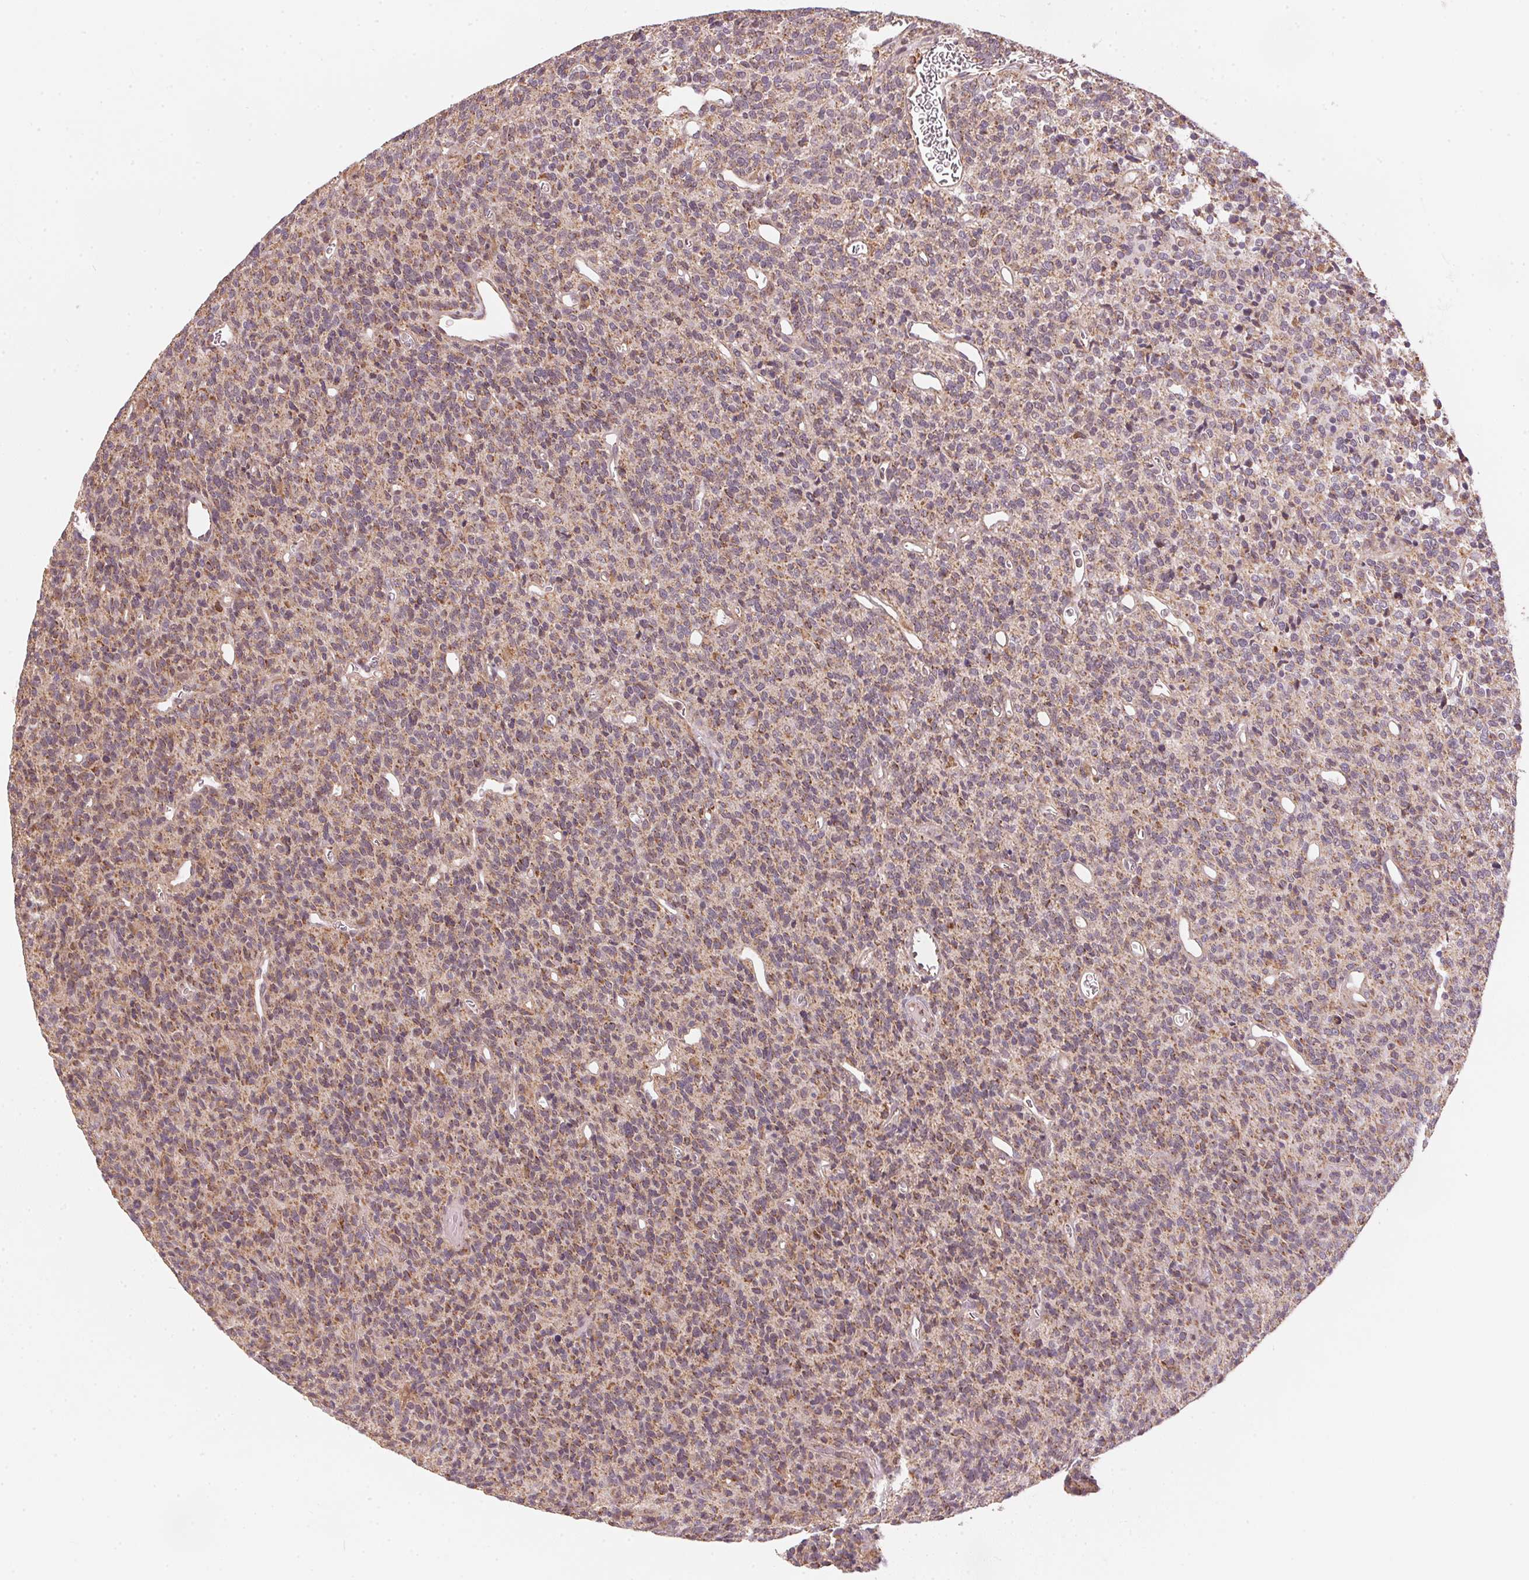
{"staining": {"intensity": "weak", "quantity": "25%-75%", "location": "cytoplasmic/membranous"}, "tissue": "glioma", "cell_type": "Tumor cells", "image_type": "cancer", "snomed": [{"axis": "morphology", "description": "Glioma, malignant, High grade"}, {"axis": "topography", "description": "Brain"}], "caption": "This is a micrograph of immunohistochemistry (IHC) staining of malignant glioma (high-grade), which shows weak positivity in the cytoplasmic/membranous of tumor cells.", "gene": "MATCAP1", "patient": {"sex": "male", "age": 76}}